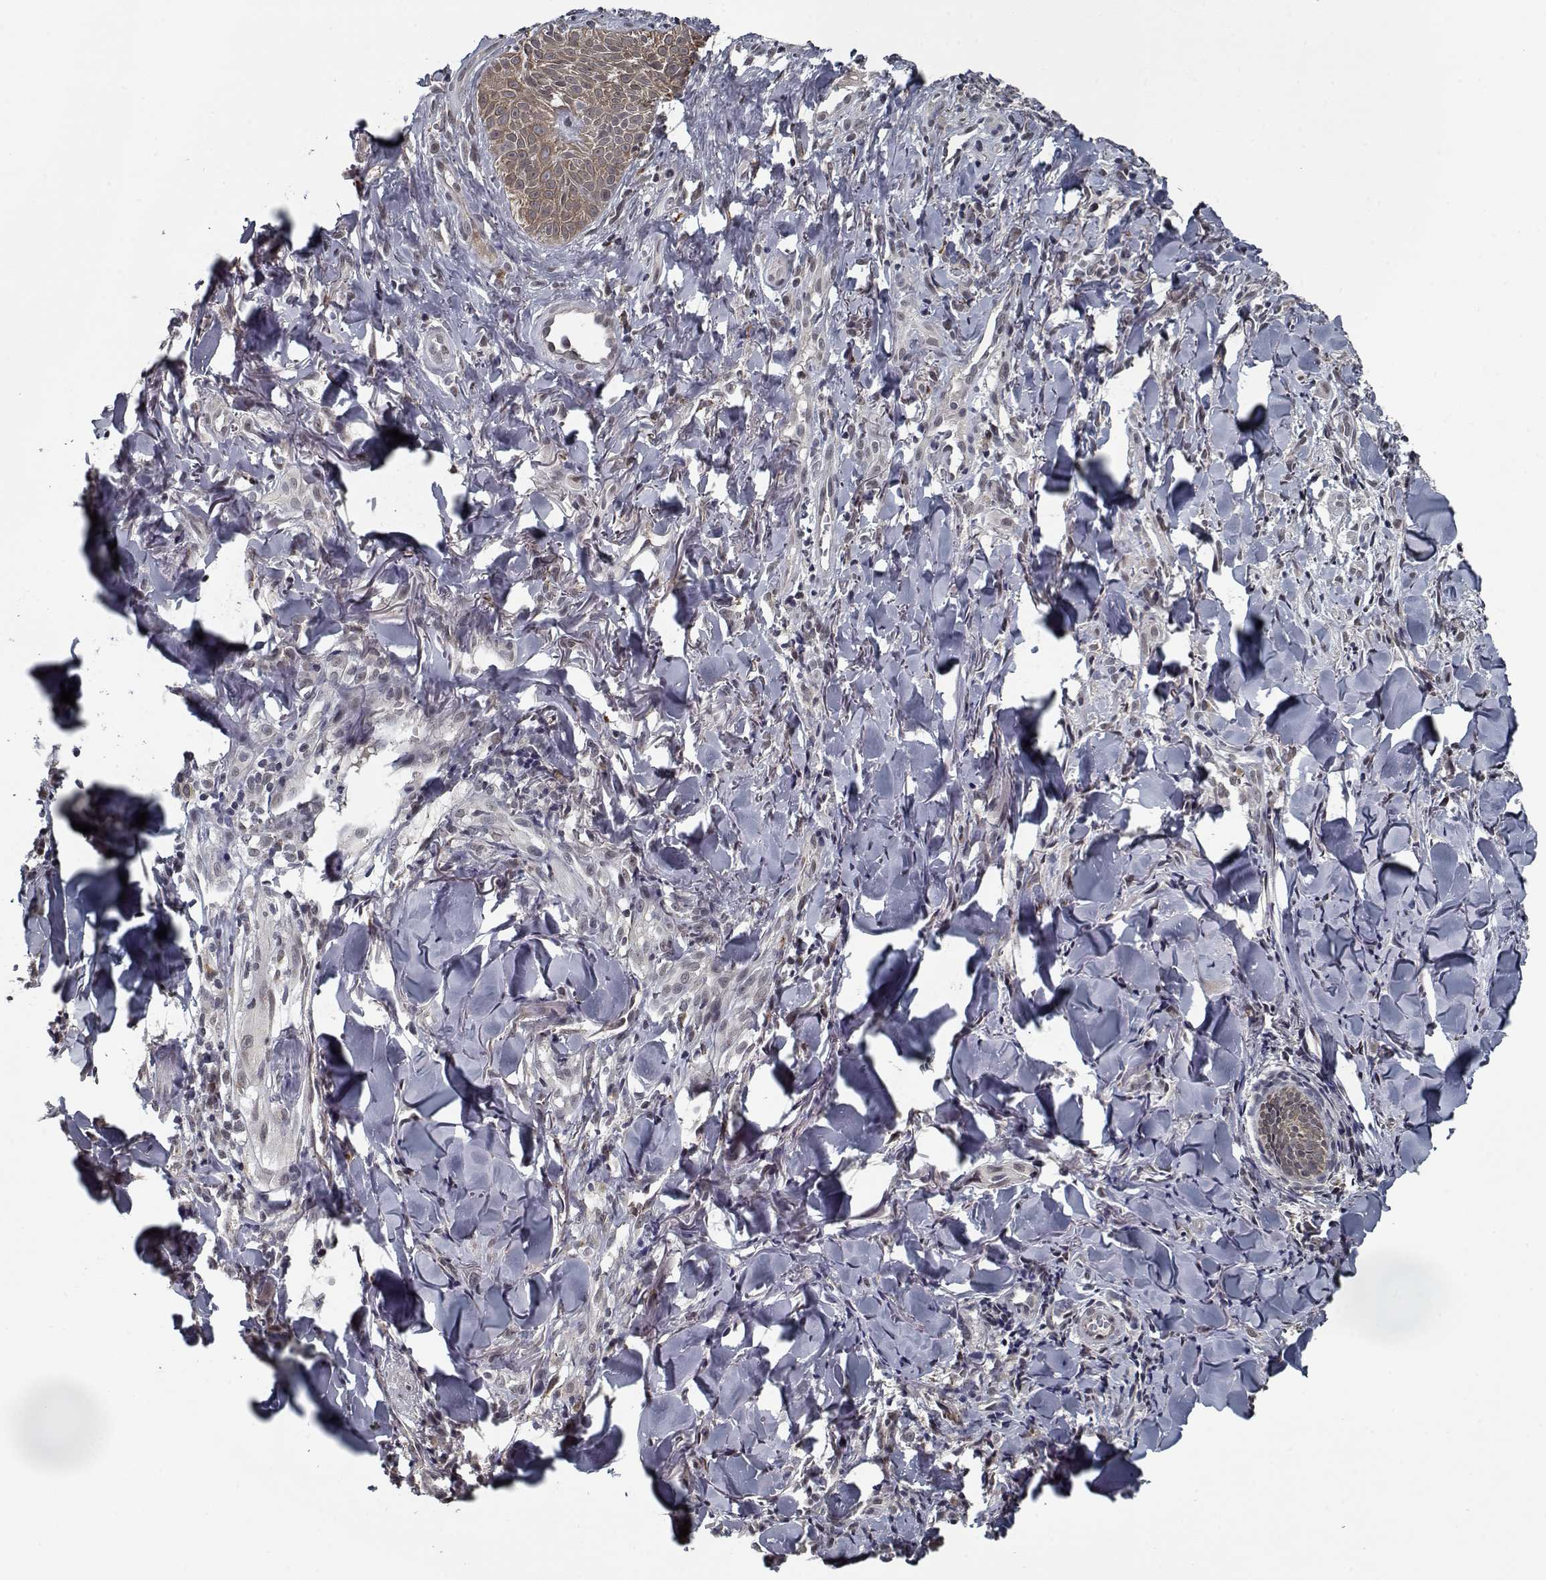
{"staining": {"intensity": "moderate", "quantity": "<25%", "location": "cytoplasmic/membranous"}, "tissue": "melanoma", "cell_type": "Tumor cells", "image_type": "cancer", "snomed": [{"axis": "morphology", "description": "Malignant melanoma, NOS"}, {"axis": "topography", "description": "Skin"}], "caption": "Immunohistochemistry (DAB) staining of human malignant melanoma demonstrates moderate cytoplasmic/membranous protein staining in about <25% of tumor cells.", "gene": "NLK", "patient": {"sex": "male", "age": 67}}